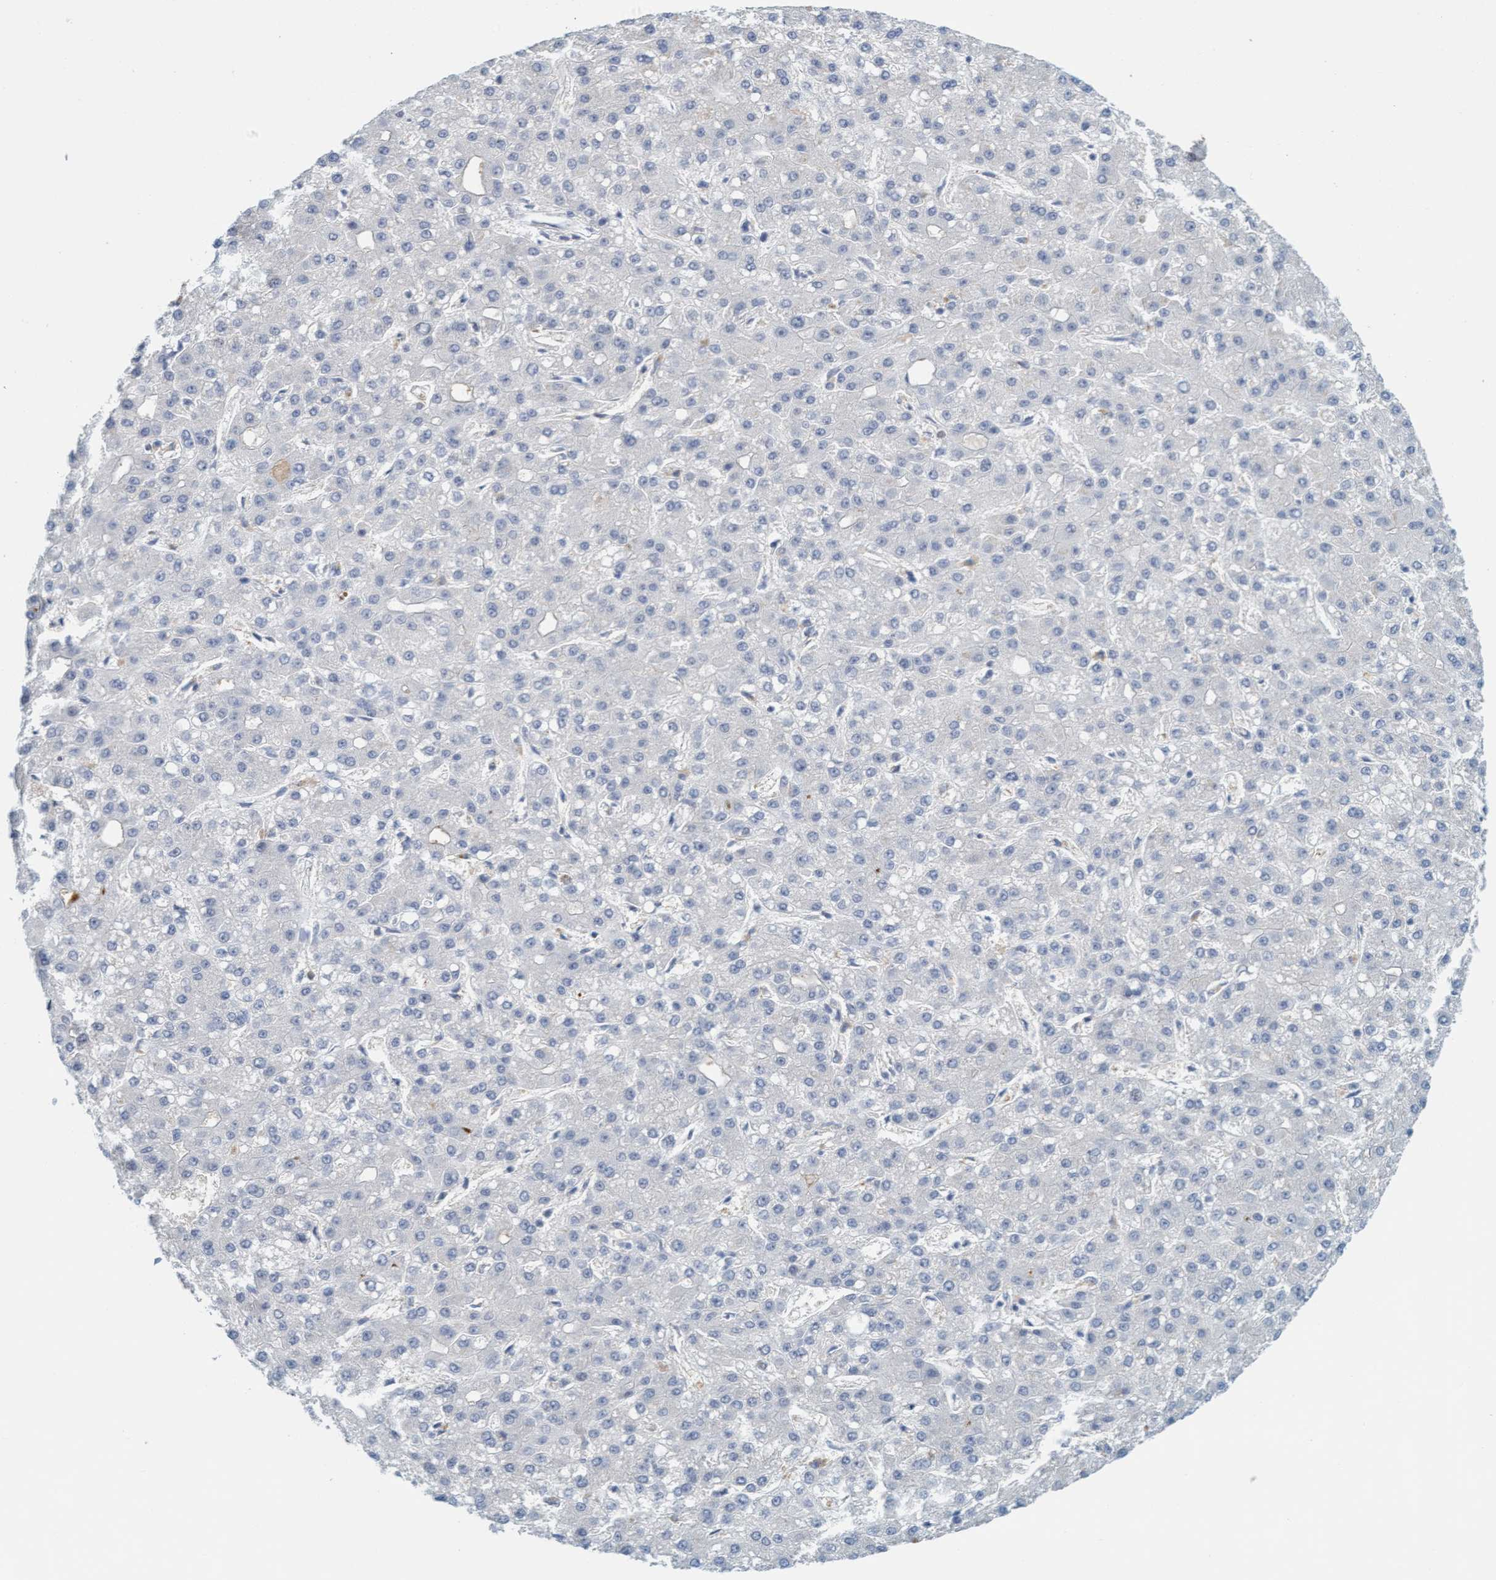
{"staining": {"intensity": "negative", "quantity": "none", "location": "none"}, "tissue": "liver cancer", "cell_type": "Tumor cells", "image_type": "cancer", "snomed": [{"axis": "morphology", "description": "Carcinoma, Hepatocellular, NOS"}, {"axis": "topography", "description": "Liver"}], "caption": "DAB immunohistochemical staining of liver cancer (hepatocellular carcinoma) exhibits no significant positivity in tumor cells.", "gene": "EIF4EBP1", "patient": {"sex": "male", "age": 67}}